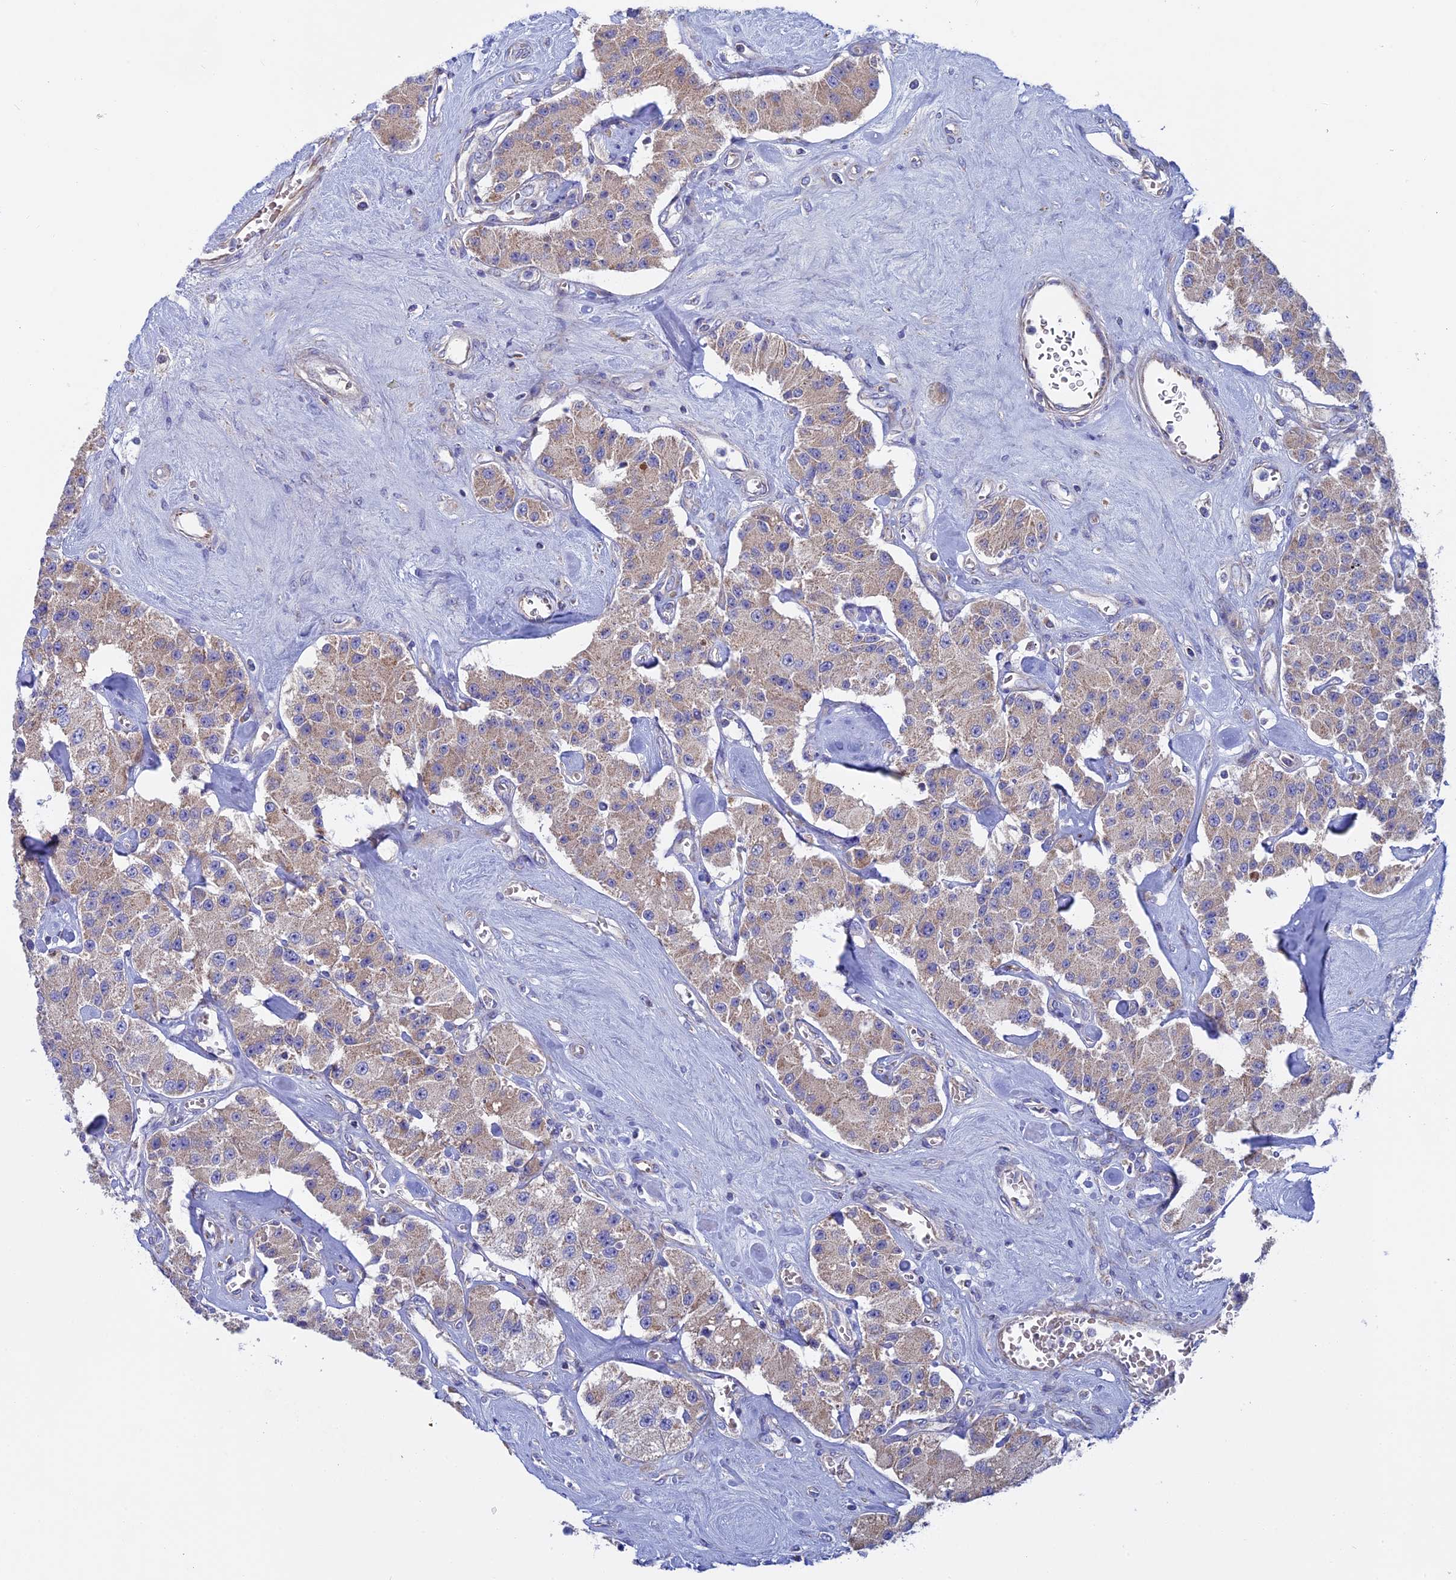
{"staining": {"intensity": "weak", "quantity": ">75%", "location": "cytoplasmic/membranous"}, "tissue": "carcinoid", "cell_type": "Tumor cells", "image_type": "cancer", "snomed": [{"axis": "morphology", "description": "Carcinoid, malignant, NOS"}, {"axis": "topography", "description": "Pancreas"}], "caption": "A brown stain shows weak cytoplasmic/membranous staining of a protein in carcinoid (malignant) tumor cells. The protein of interest is stained brown, and the nuclei are stained in blue (DAB (3,3'-diaminobenzidine) IHC with brightfield microscopy, high magnification).", "gene": "SLC15A5", "patient": {"sex": "male", "age": 41}}